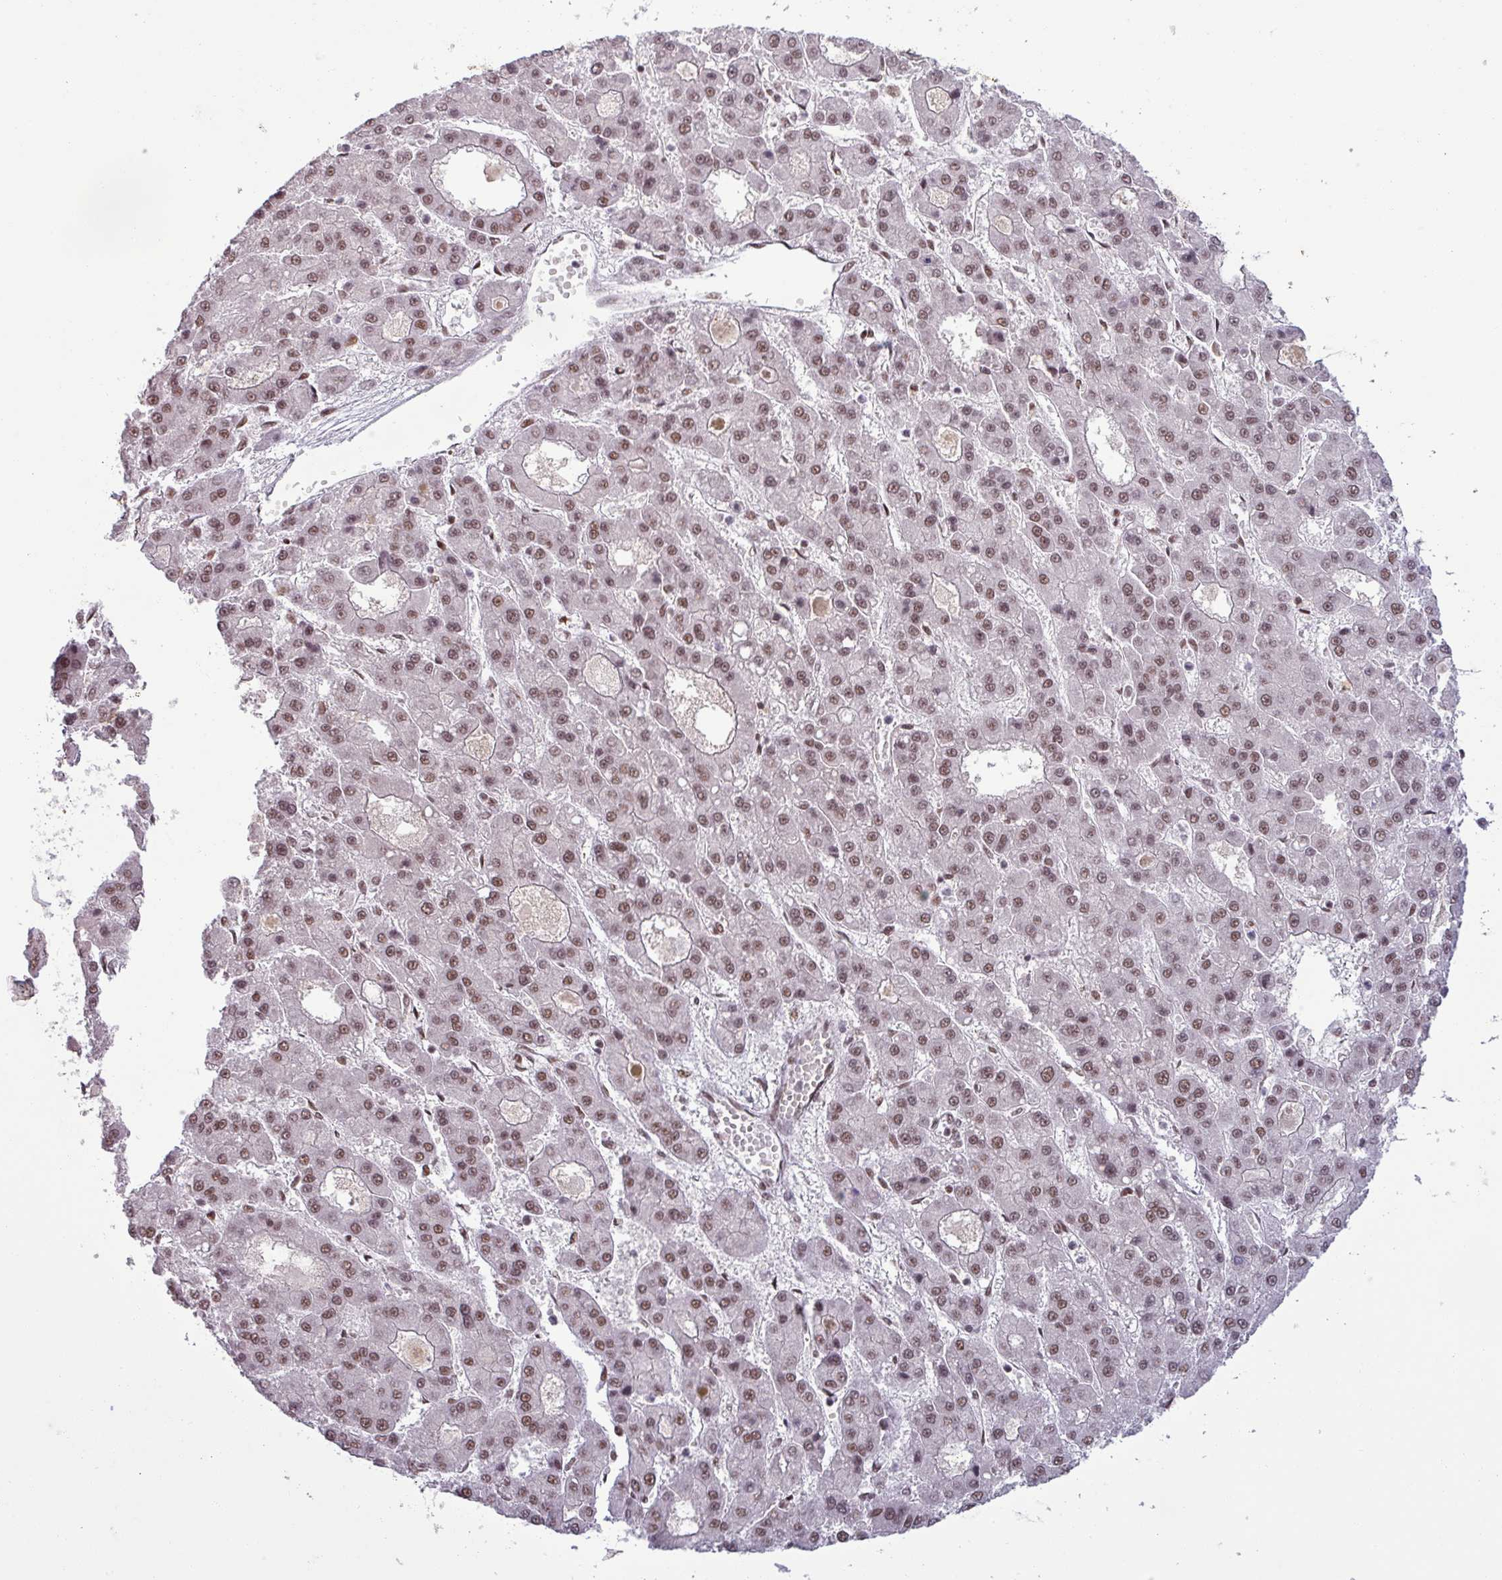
{"staining": {"intensity": "moderate", "quantity": ">75%", "location": "nuclear"}, "tissue": "liver cancer", "cell_type": "Tumor cells", "image_type": "cancer", "snomed": [{"axis": "morphology", "description": "Carcinoma, Hepatocellular, NOS"}, {"axis": "topography", "description": "Liver"}], "caption": "A micrograph showing moderate nuclear staining in approximately >75% of tumor cells in liver cancer (hepatocellular carcinoma), as visualized by brown immunohistochemical staining.", "gene": "PTPN20", "patient": {"sex": "male", "age": 70}}